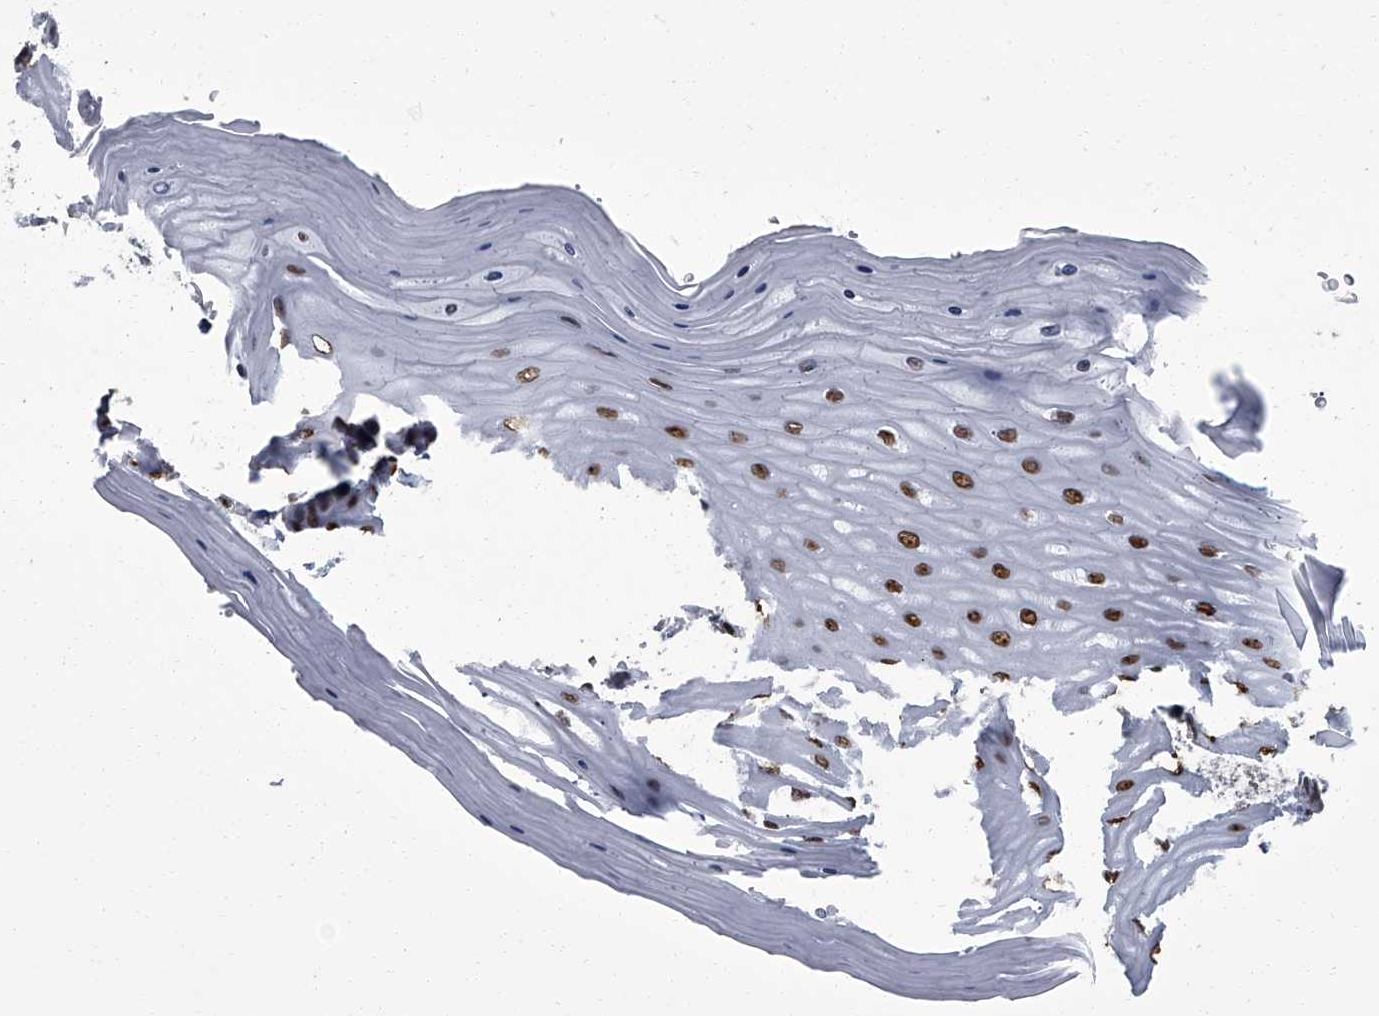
{"staining": {"intensity": "strong", "quantity": ">75%", "location": "nuclear"}, "tissue": "cervix", "cell_type": "Glandular cells", "image_type": "normal", "snomed": [{"axis": "morphology", "description": "Normal tissue, NOS"}, {"axis": "topography", "description": "Cervix"}], "caption": "Protein expression analysis of unremarkable human cervix reveals strong nuclear staining in approximately >75% of glandular cells.", "gene": "ZNF518B", "patient": {"sex": "female", "age": 55}}